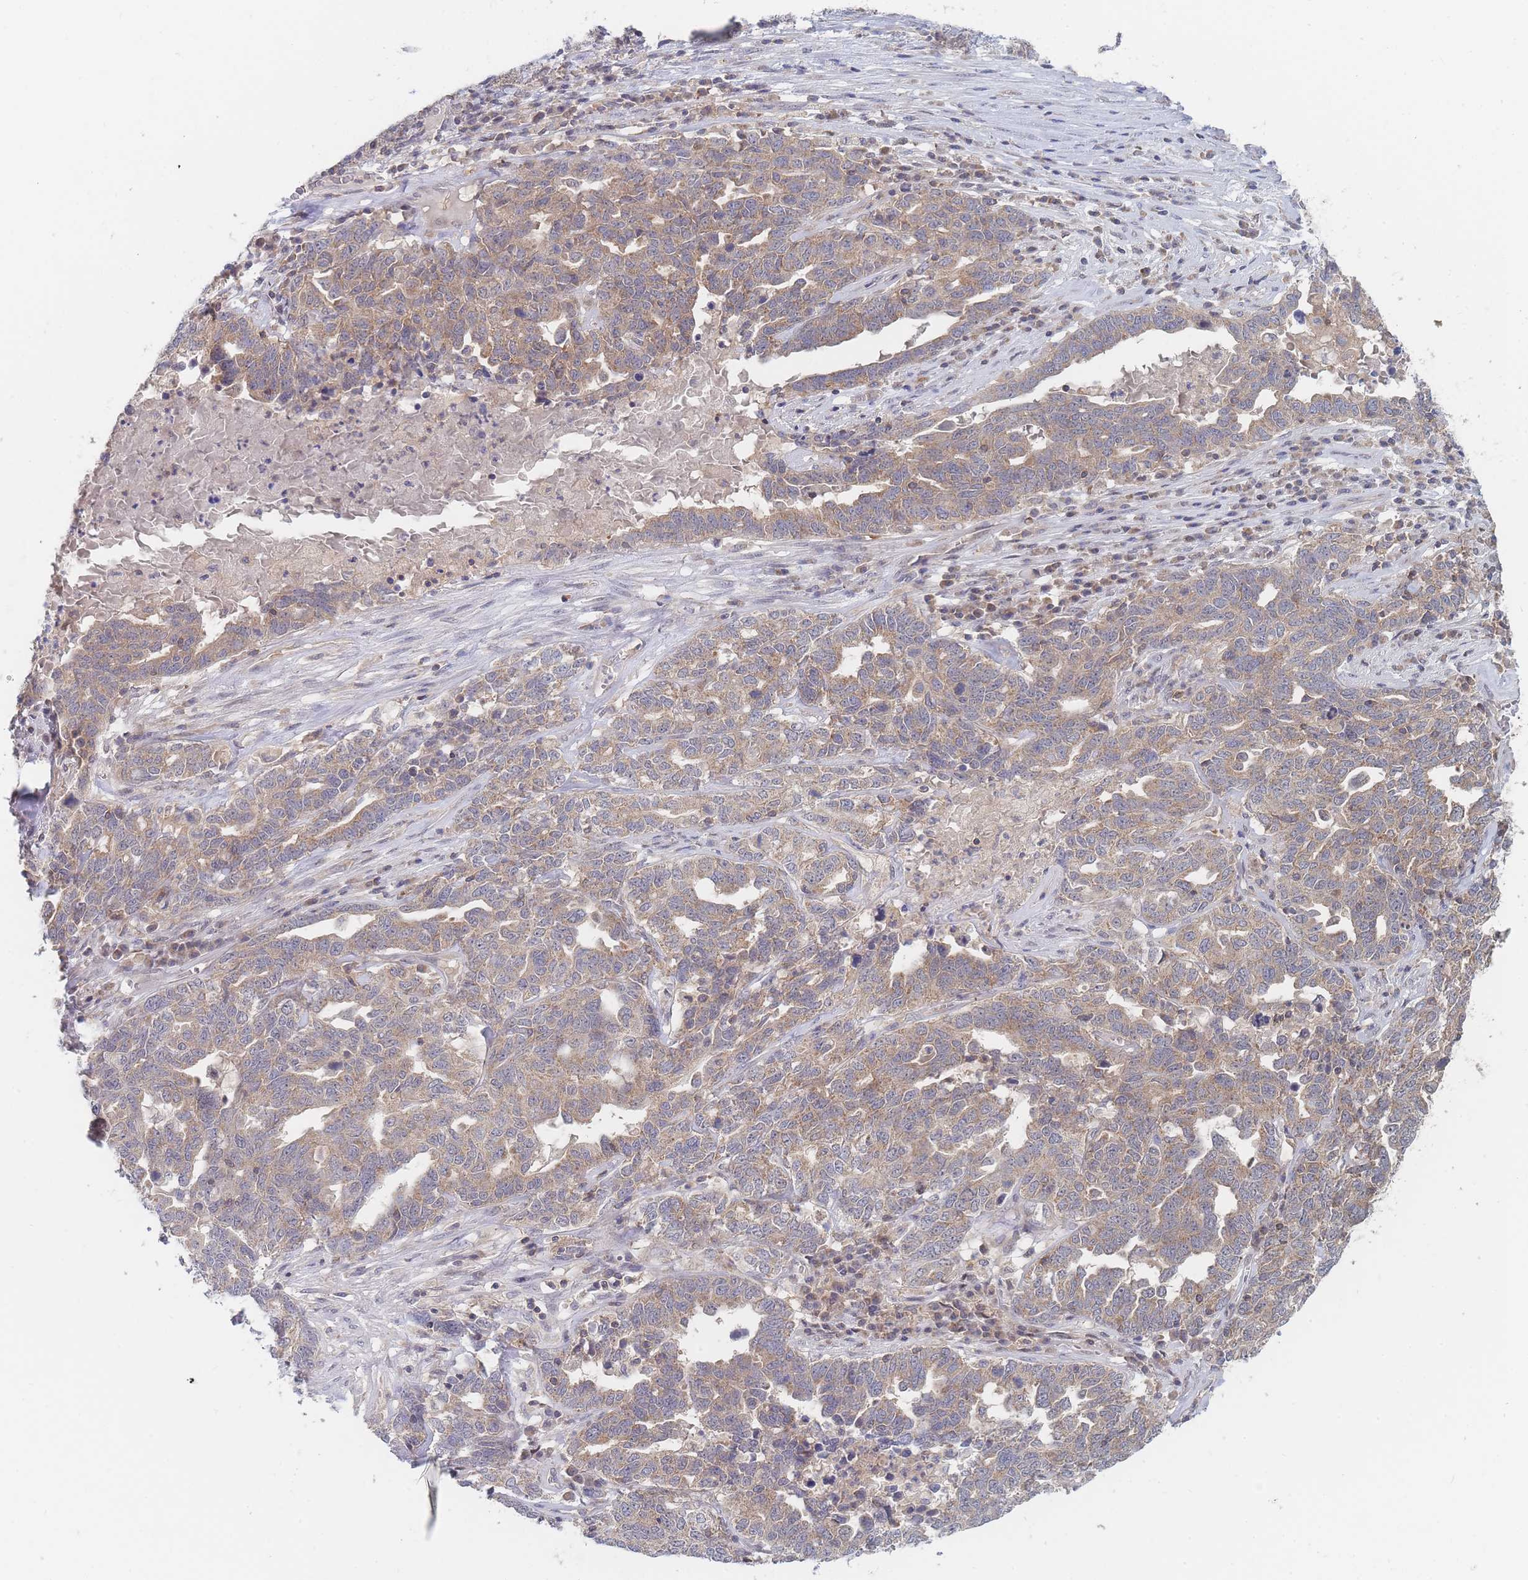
{"staining": {"intensity": "moderate", "quantity": ">75%", "location": "cytoplasmic/membranous"}, "tissue": "ovarian cancer", "cell_type": "Tumor cells", "image_type": "cancer", "snomed": [{"axis": "morphology", "description": "Carcinoma, endometroid"}, {"axis": "topography", "description": "Ovary"}], "caption": "High-magnification brightfield microscopy of ovarian cancer stained with DAB (3,3'-diaminobenzidine) (brown) and counterstained with hematoxylin (blue). tumor cells exhibit moderate cytoplasmic/membranous positivity is present in about>75% of cells. (DAB = brown stain, brightfield microscopy at high magnification).", "gene": "PPP6C", "patient": {"sex": "female", "age": 62}}